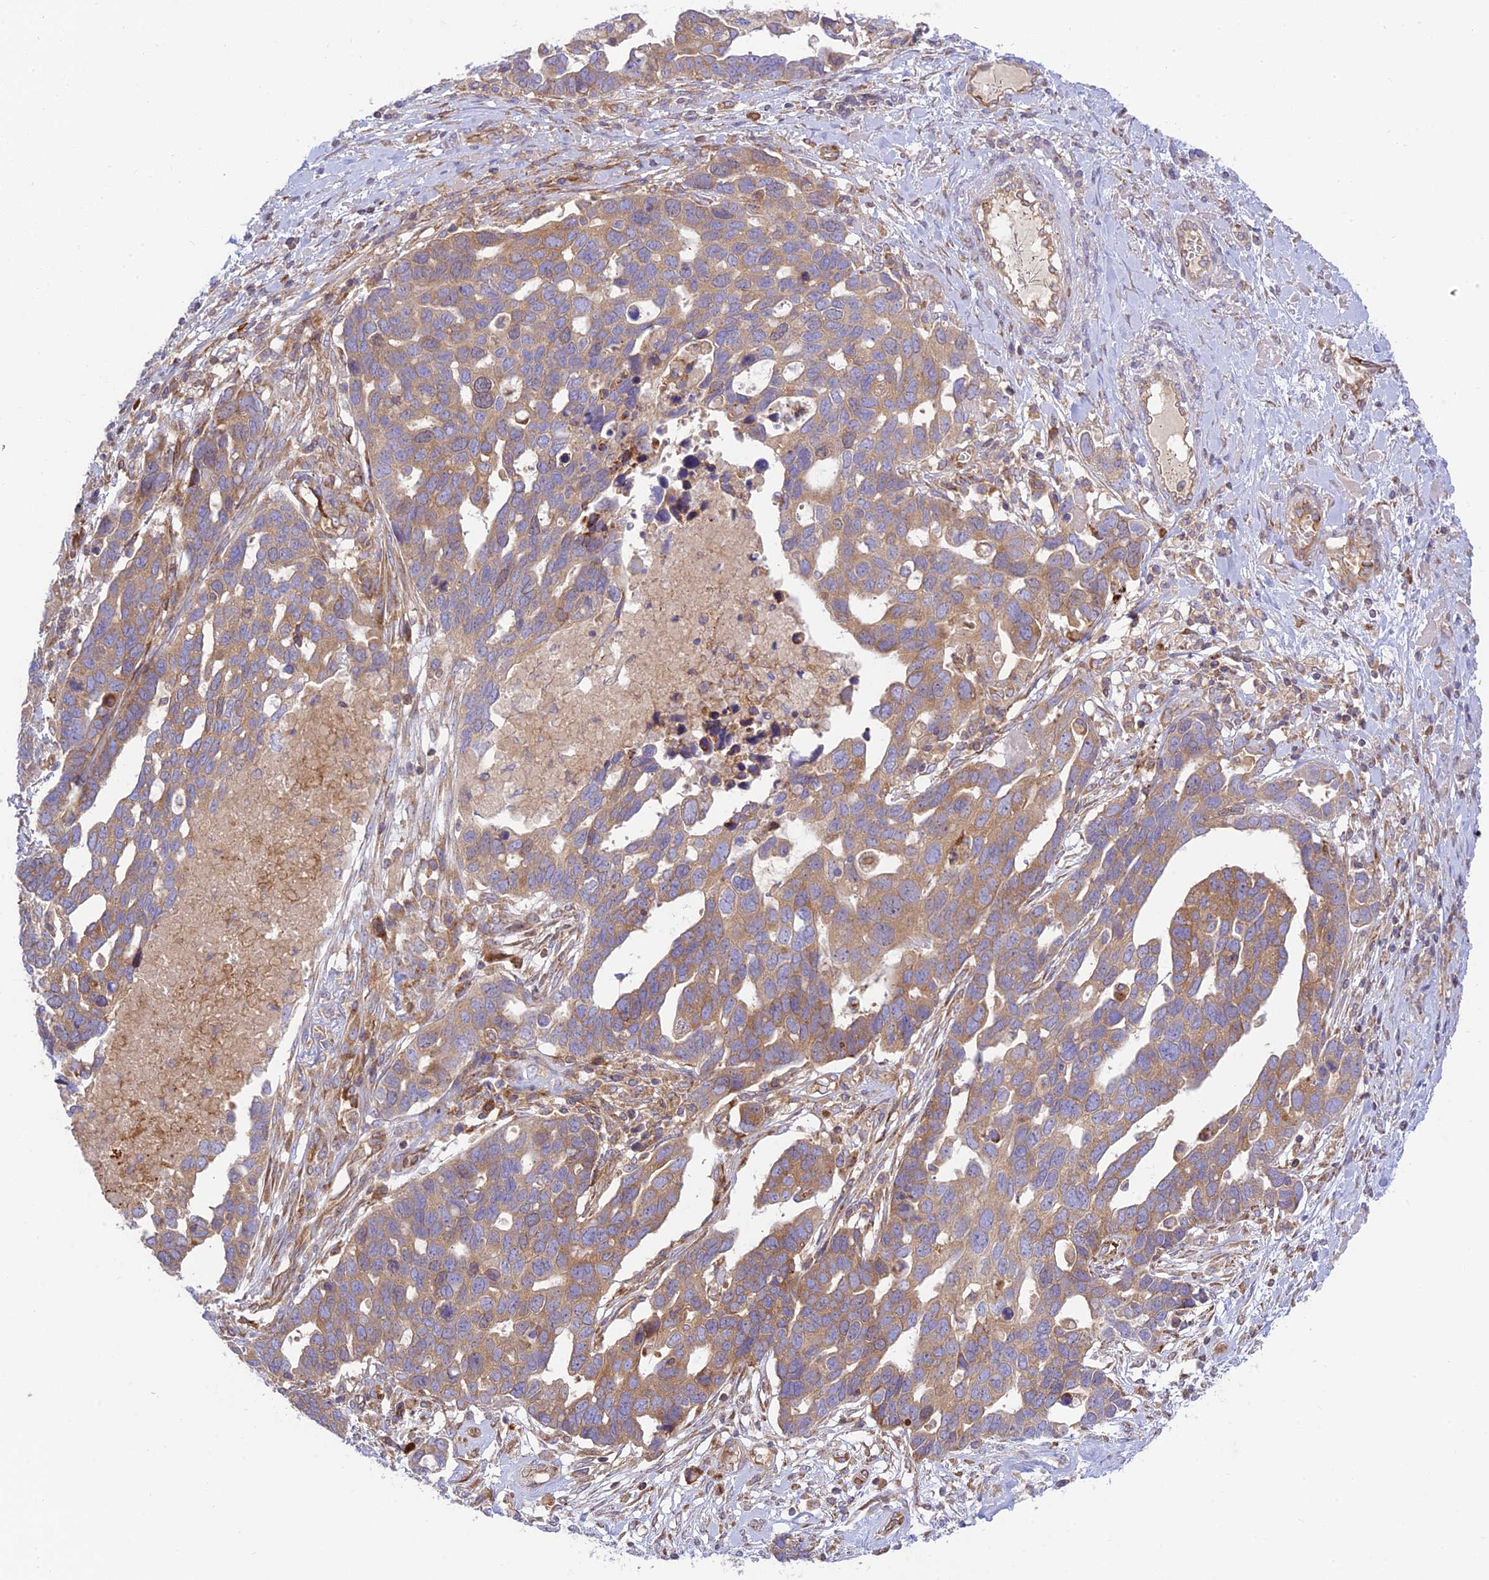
{"staining": {"intensity": "moderate", "quantity": ">75%", "location": "cytoplasmic/membranous"}, "tissue": "ovarian cancer", "cell_type": "Tumor cells", "image_type": "cancer", "snomed": [{"axis": "morphology", "description": "Cystadenocarcinoma, serous, NOS"}, {"axis": "topography", "description": "Ovary"}], "caption": "This is a micrograph of immunohistochemistry (IHC) staining of ovarian serous cystadenocarcinoma, which shows moderate staining in the cytoplasmic/membranous of tumor cells.", "gene": "PIMREG", "patient": {"sex": "female", "age": 54}}